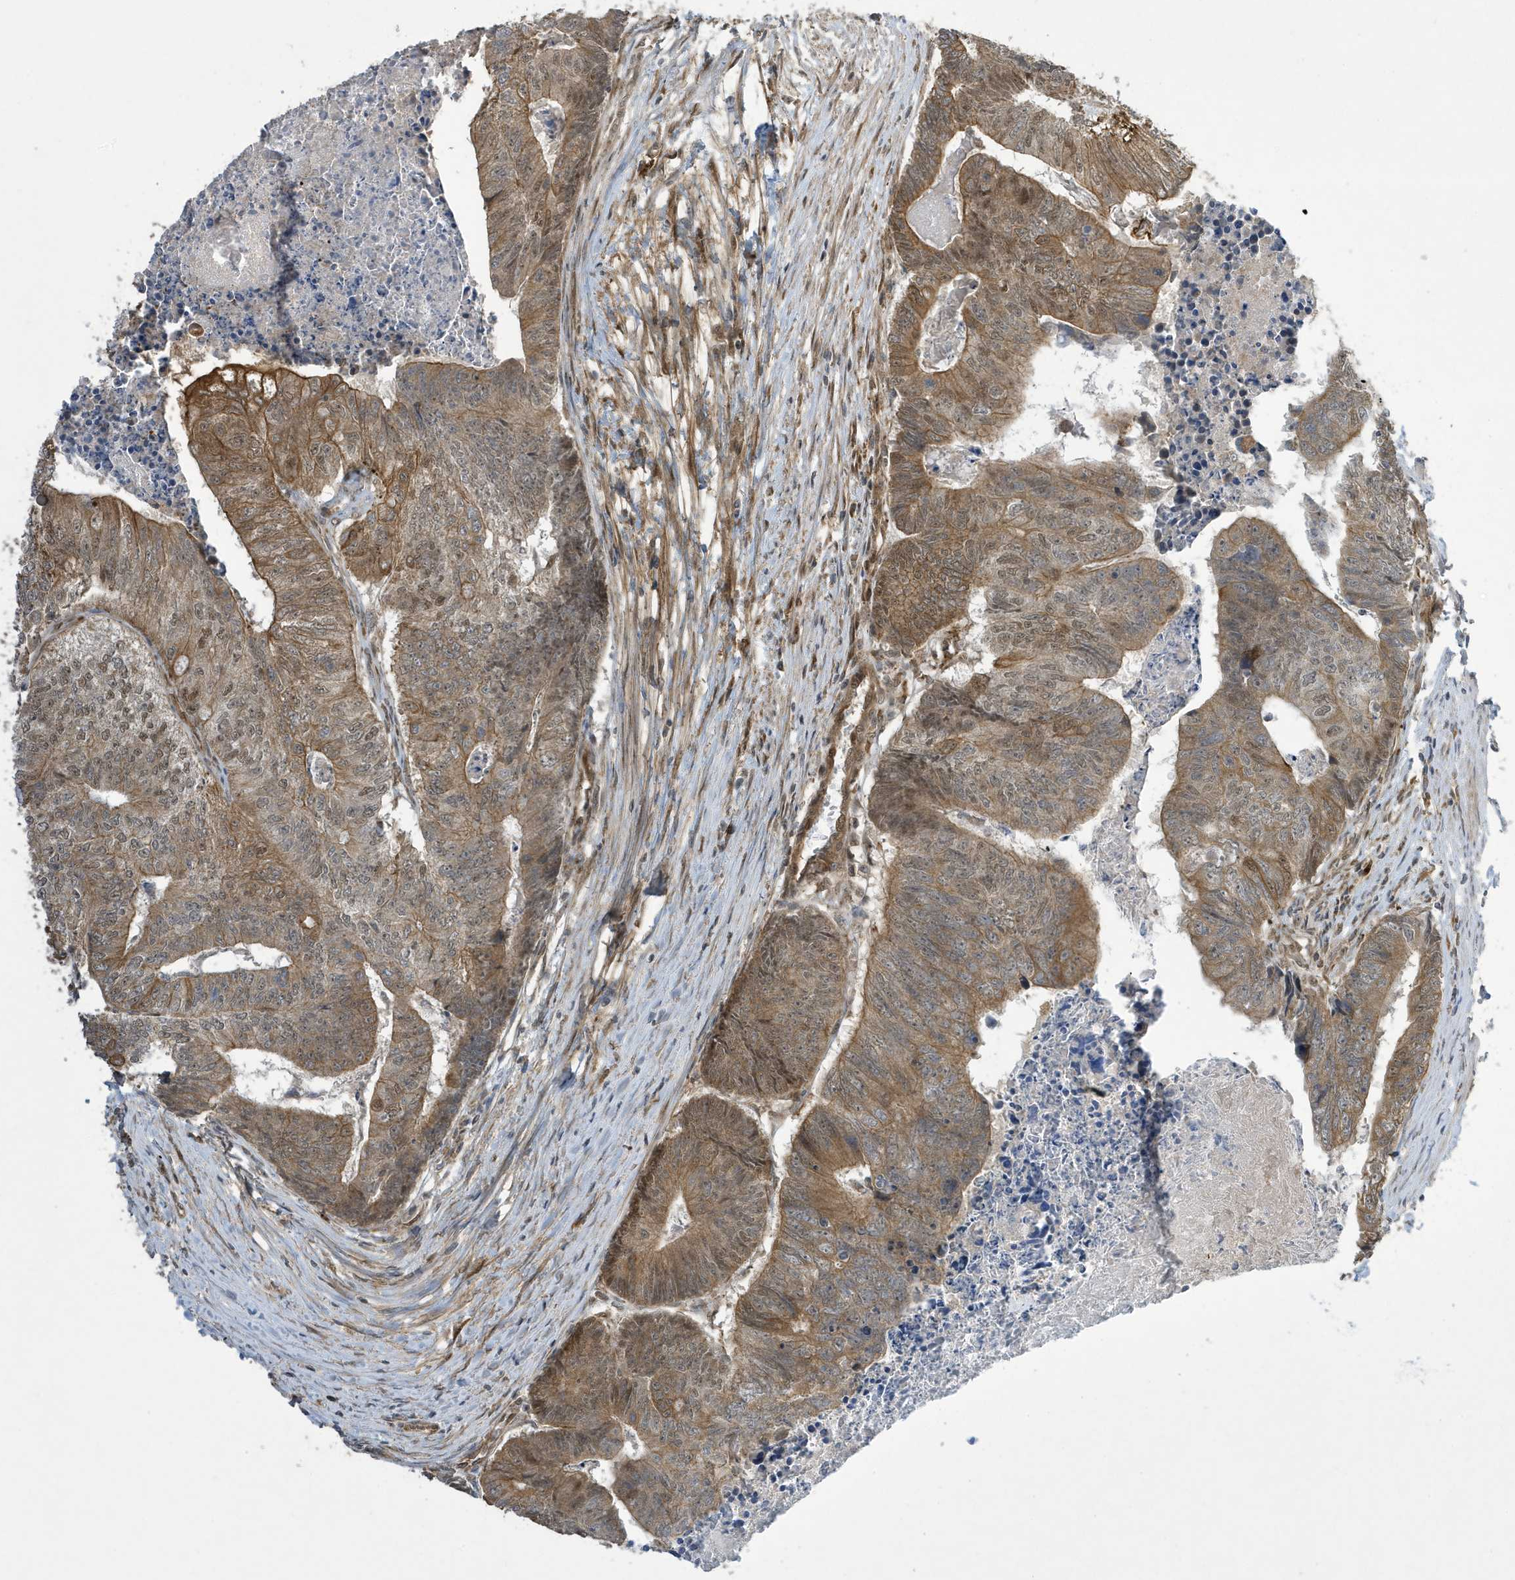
{"staining": {"intensity": "moderate", "quantity": ">75%", "location": "cytoplasmic/membranous"}, "tissue": "colorectal cancer", "cell_type": "Tumor cells", "image_type": "cancer", "snomed": [{"axis": "morphology", "description": "Adenocarcinoma, NOS"}, {"axis": "topography", "description": "Colon"}], "caption": "Moderate cytoplasmic/membranous protein expression is seen in about >75% of tumor cells in adenocarcinoma (colorectal). (IHC, brightfield microscopy, high magnification).", "gene": "NCOA7", "patient": {"sex": "female", "age": 67}}